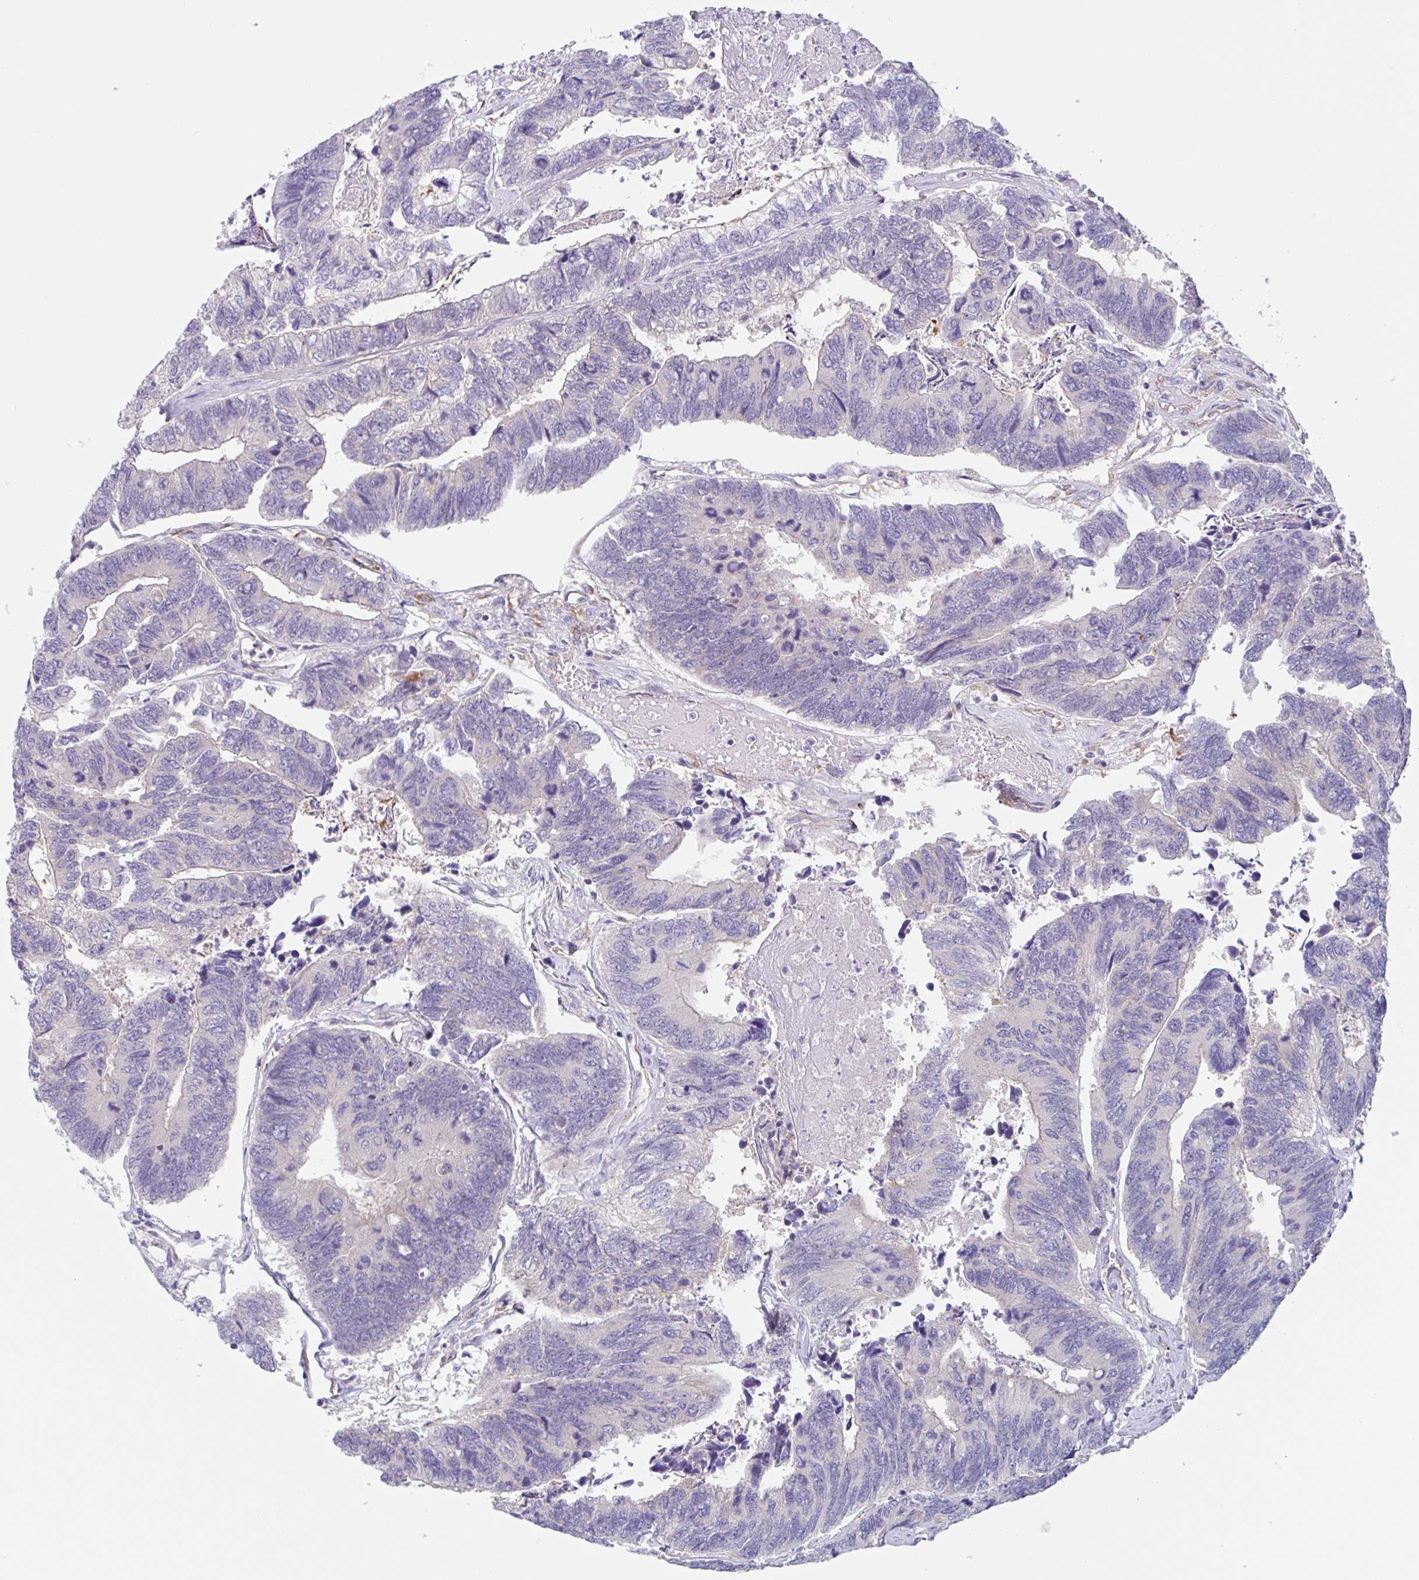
{"staining": {"intensity": "negative", "quantity": "none", "location": "none"}, "tissue": "colorectal cancer", "cell_type": "Tumor cells", "image_type": "cancer", "snomed": [{"axis": "morphology", "description": "Adenocarcinoma, NOS"}, {"axis": "topography", "description": "Colon"}], "caption": "Immunohistochemistry (IHC) of human colorectal cancer shows no staining in tumor cells.", "gene": "EHD4", "patient": {"sex": "female", "age": 67}}